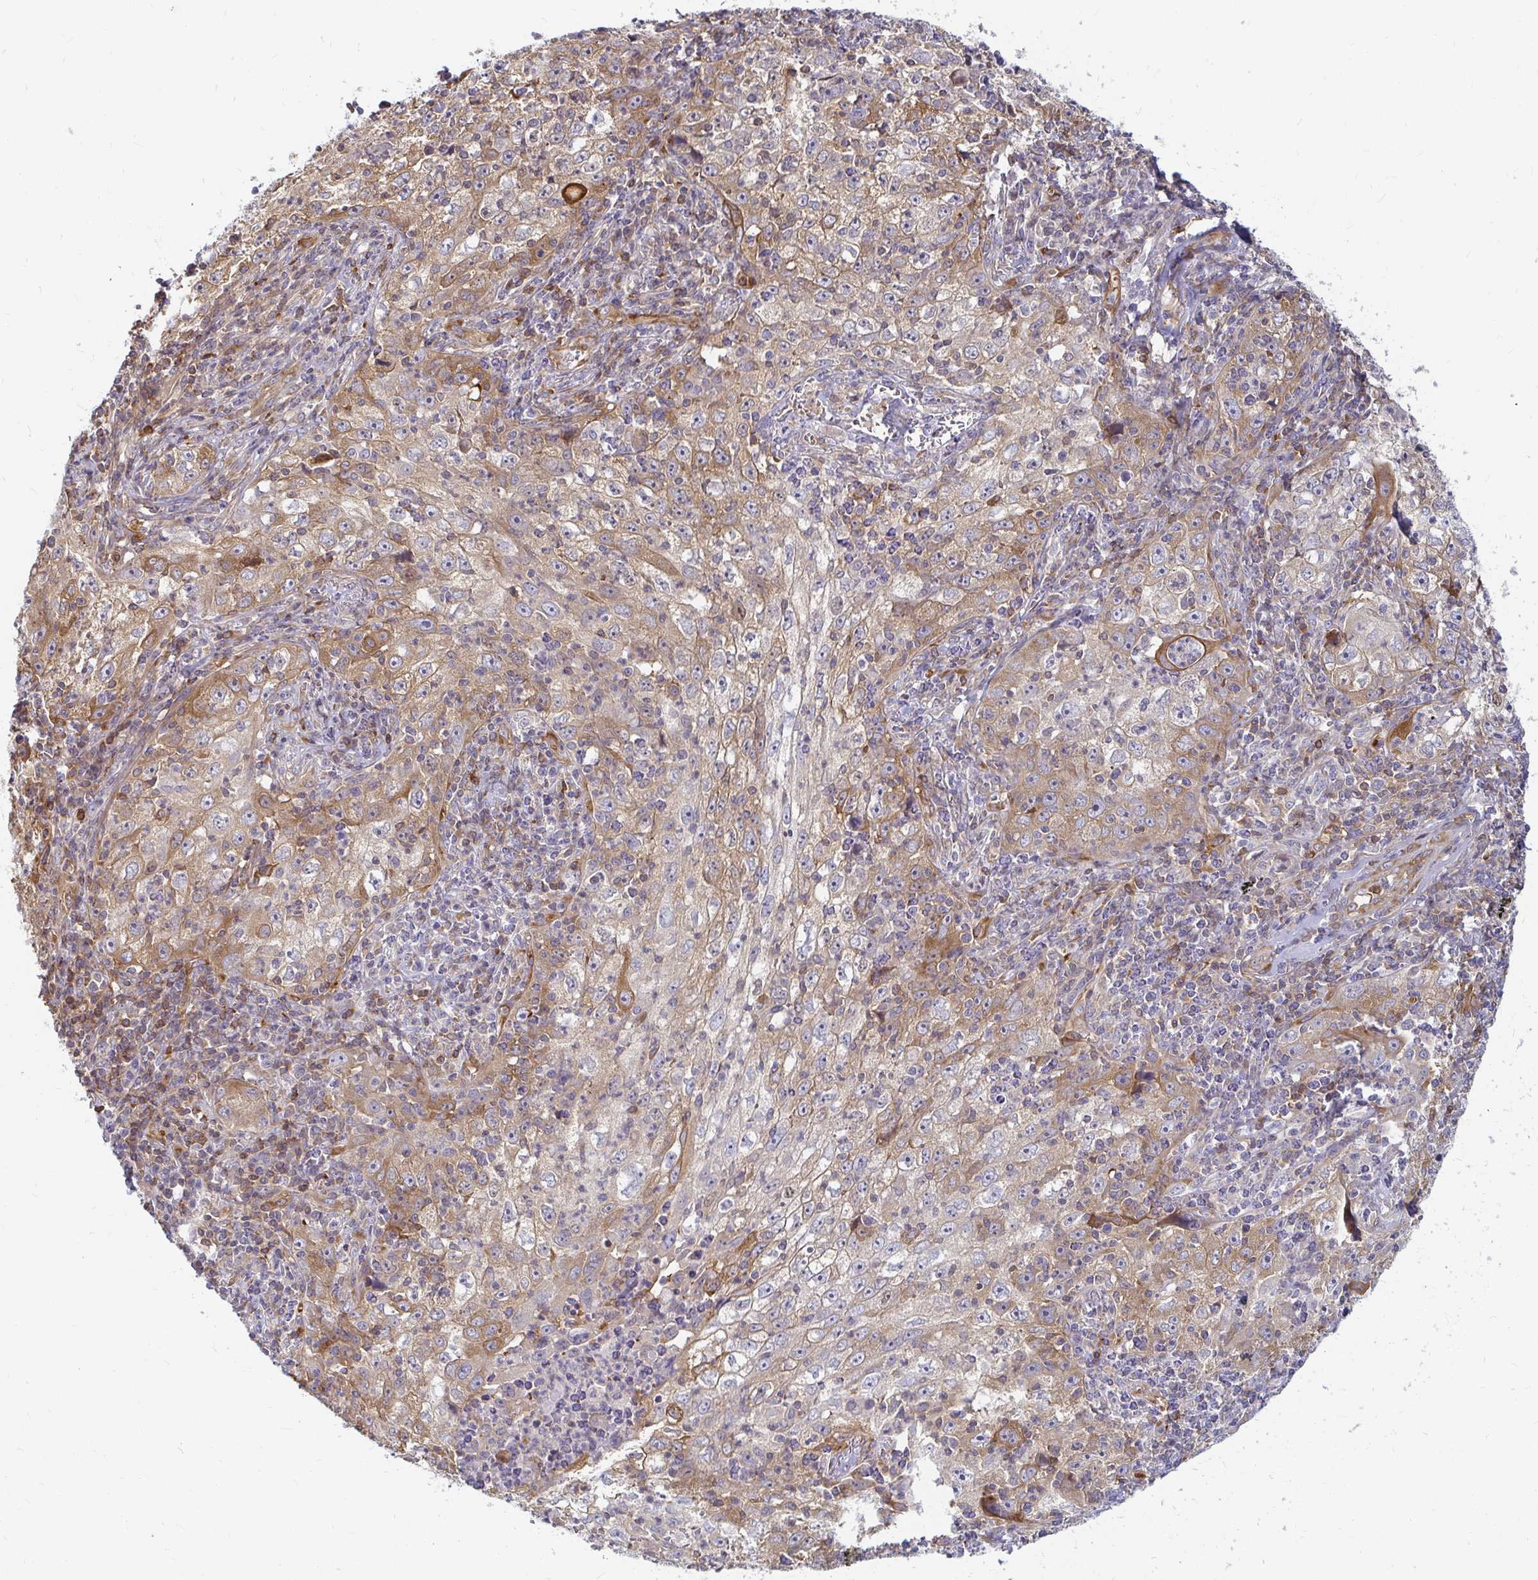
{"staining": {"intensity": "weak", "quantity": "25%-75%", "location": "cytoplasmic/membranous"}, "tissue": "lung cancer", "cell_type": "Tumor cells", "image_type": "cancer", "snomed": [{"axis": "morphology", "description": "Squamous cell carcinoma, NOS"}, {"axis": "topography", "description": "Lung"}], "caption": "Immunohistochemistry (IHC) histopathology image of neoplastic tissue: human squamous cell carcinoma (lung) stained using IHC displays low levels of weak protein expression localized specifically in the cytoplasmic/membranous of tumor cells, appearing as a cytoplasmic/membranous brown color.", "gene": "CAST", "patient": {"sex": "male", "age": 71}}